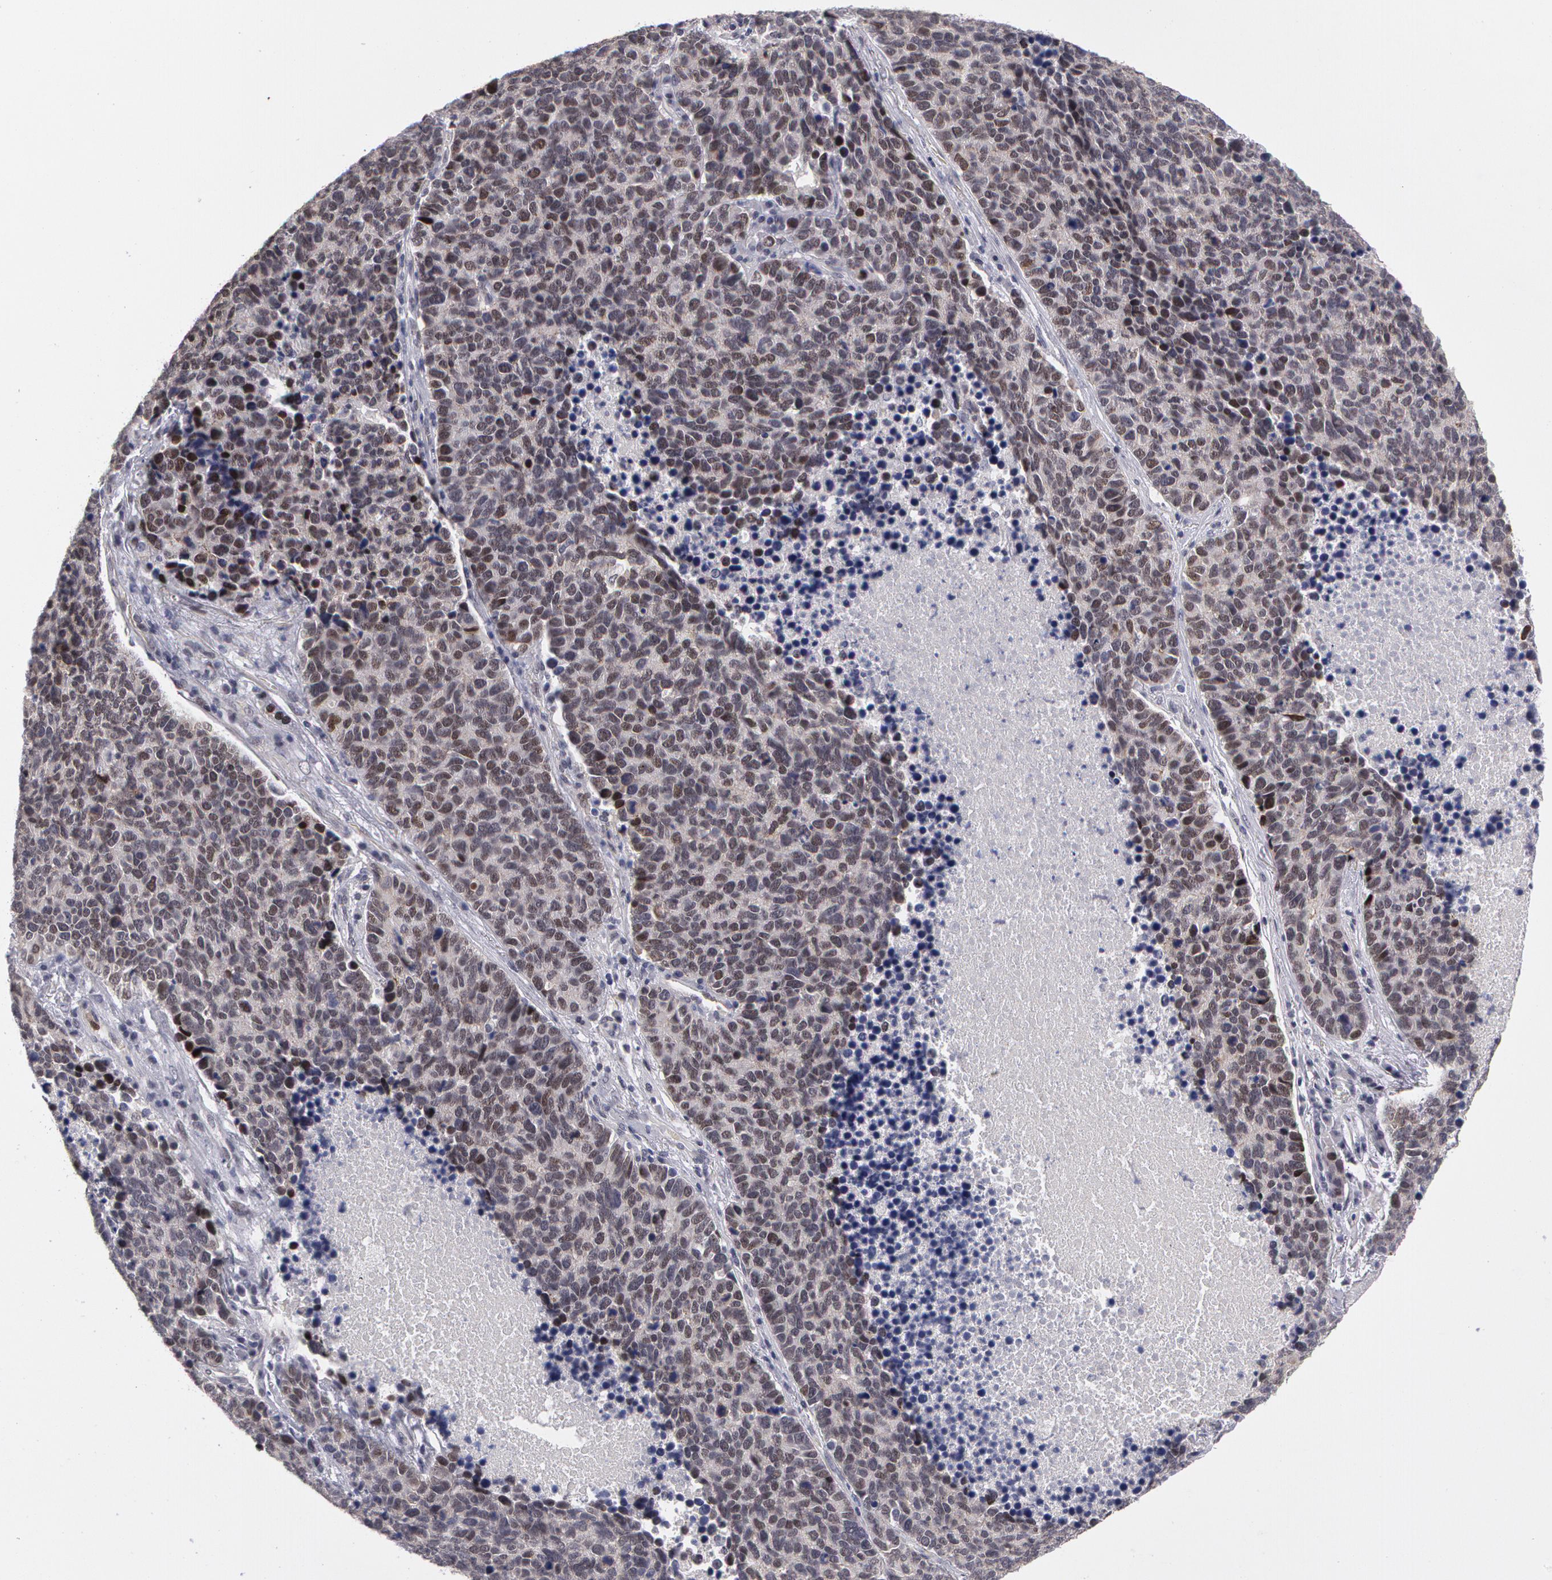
{"staining": {"intensity": "weak", "quantity": "<25%", "location": "nuclear"}, "tissue": "lung cancer", "cell_type": "Tumor cells", "image_type": "cancer", "snomed": [{"axis": "morphology", "description": "Neoplasm, malignant, NOS"}, {"axis": "topography", "description": "Lung"}], "caption": "There is no significant staining in tumor cells of malignant neoplasm (lung).", "gene": "PRICKLE1", "patient": {"sex": "female", "age": 75}}